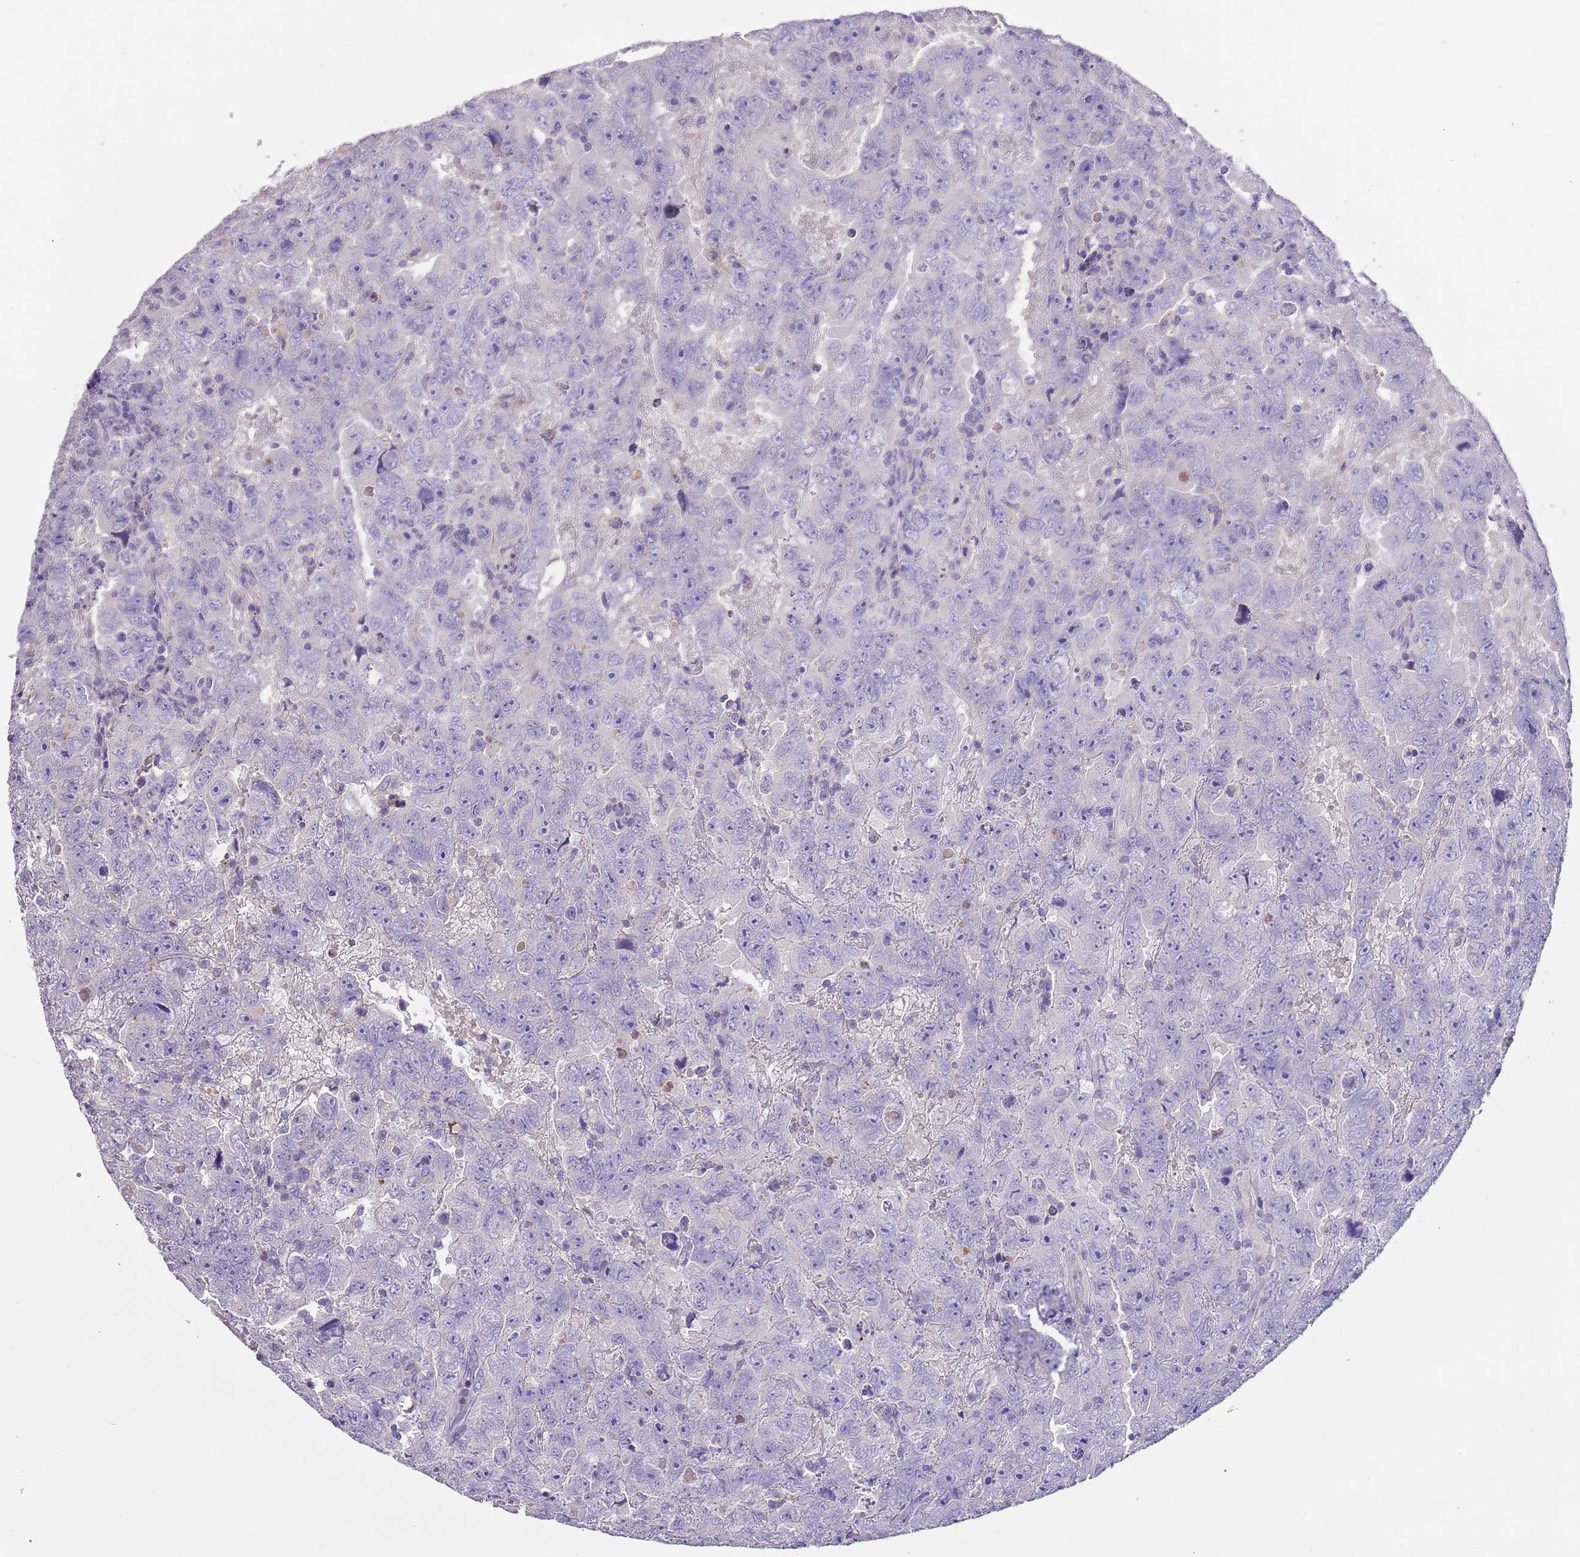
{"staining": {"intensity": "negative", "quantity": "none", "location": "none"}, "tissue": "testis cancer", "cell_type": "Tumor cells", "image_type": "cancer", "snomed": [{"axis": "morphology", "description": "Carcinoma, Embryonal, NOS"}, {"axis": "topography", "description": "Testis"}], "caption": "Human testis cancer stained for a protein using immunohistochemistry (IHC) demonstrates no positivity in tumor cells.", "gene": "HES3", "patient": {"sex": "male", "age": 45}}